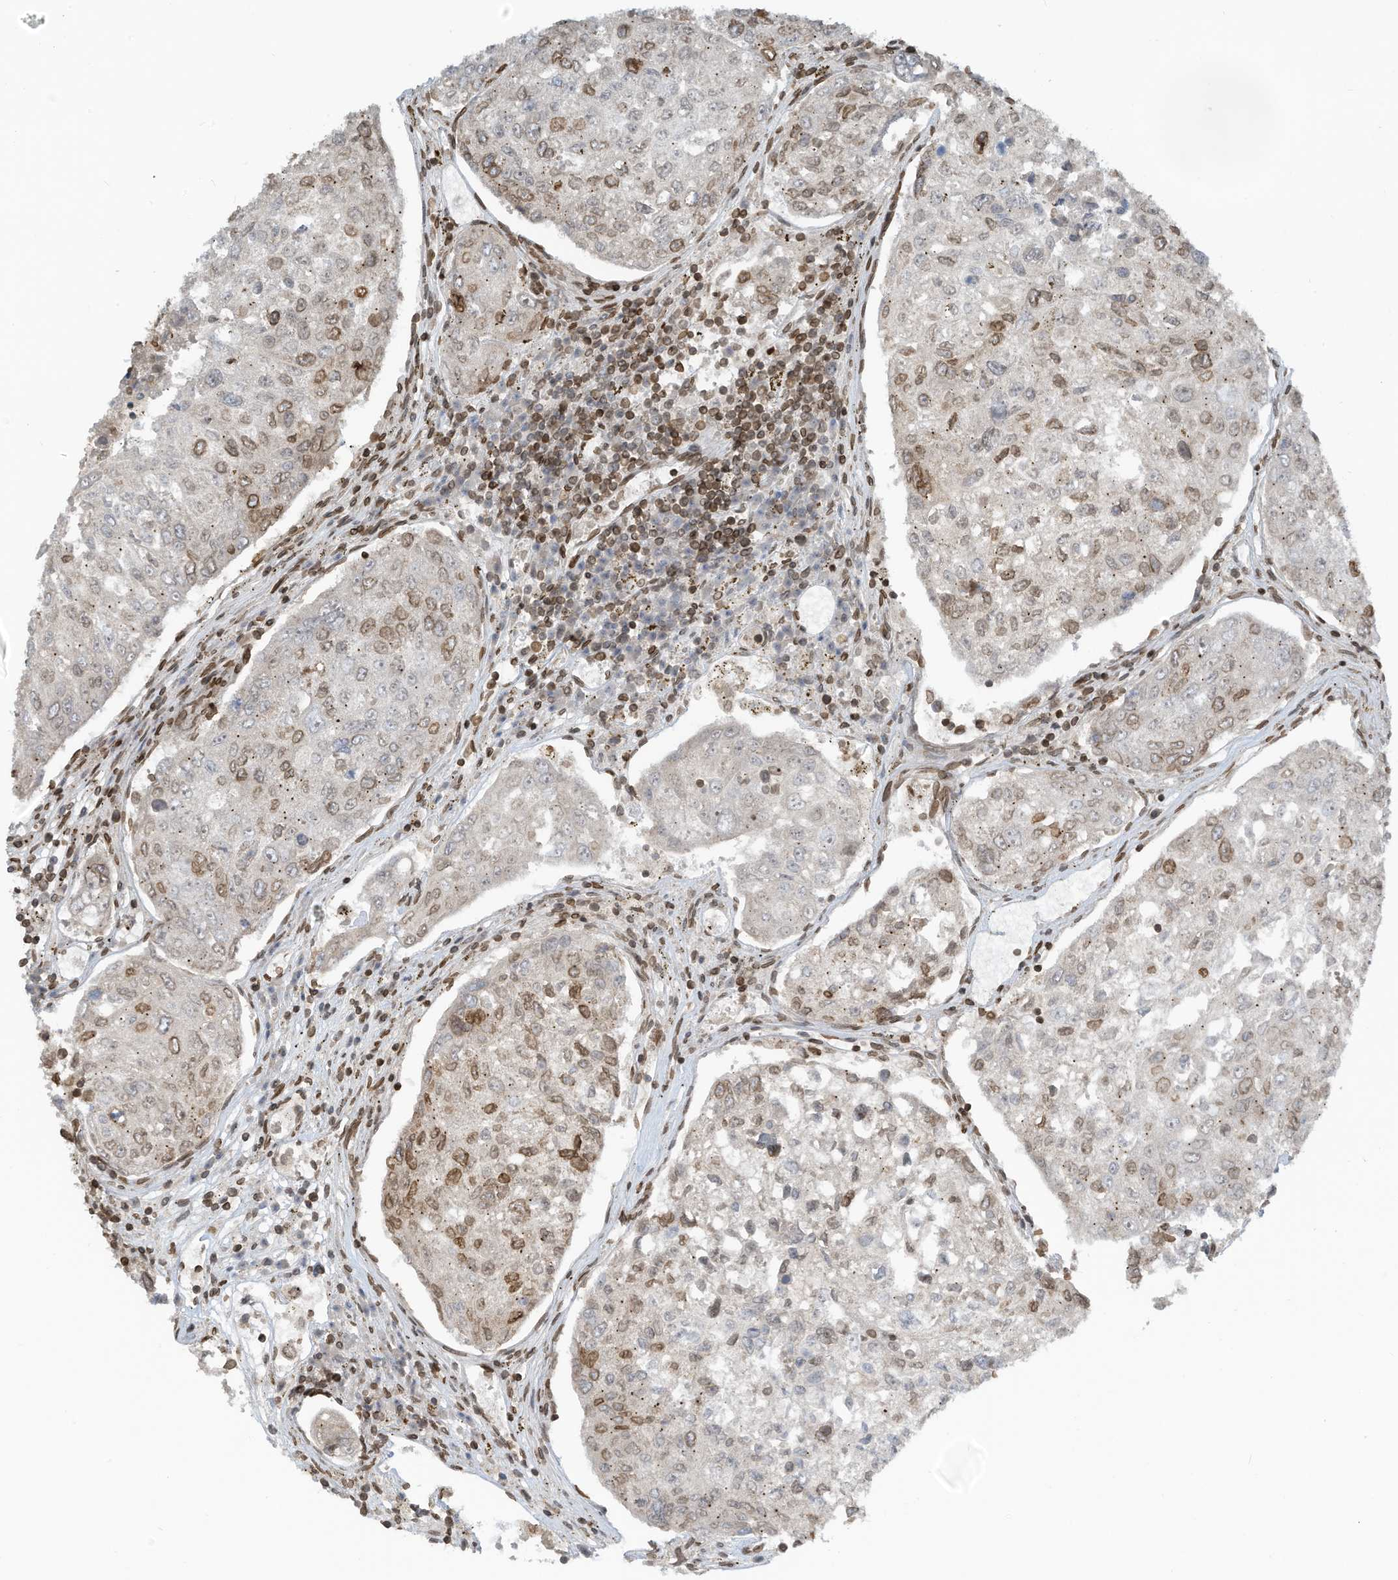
{"staining": {"intensity": "moderate", "quantity": "25%-75%", "location": "cytoplasmic/membranous,nuclear"}, "tissue": "urothelial cancer", "cell_type": "Tumor cells", "image_type": "cancer", "snomed": [{"axis": "morphology", "description": "Urothelial carcinoma, High grade"}, {"axis": "topography", "description": "Lymph node"}, {"axis": "topography", "description": "Urinary bladder"}], "caption": "This is a micrograph of immunohistochemistry staining of urothelial cancer, which shows moderate staining in the cytoplasmic/membranous and nuclear of tumor cells.", "gene": "RABL3", "patient": {"sex": "male", "age": 51}}